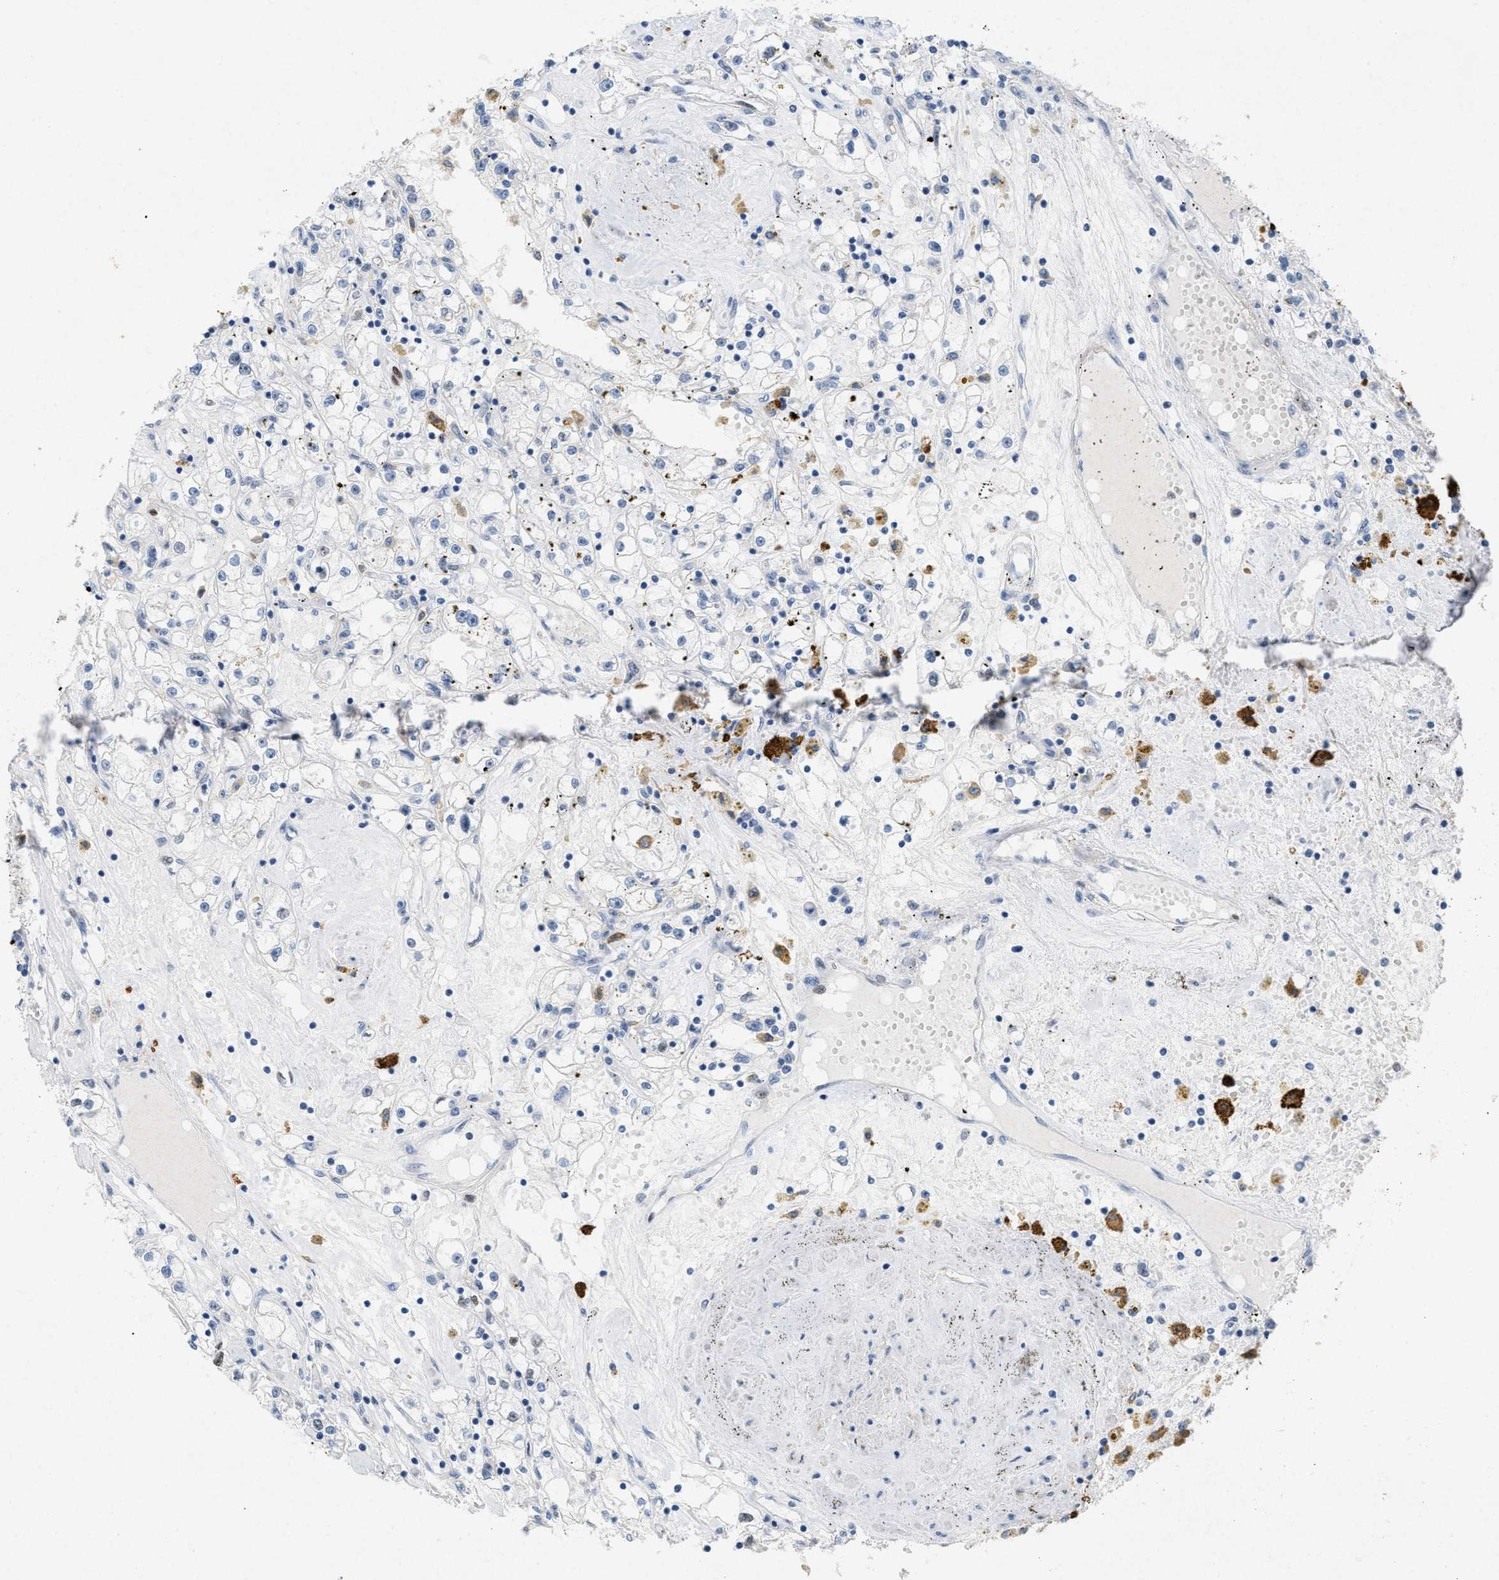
{"staining": {"intensity": "negative", "quantity": "none", "location": "none"}, "tissue": "renal cancer", "cell_type": "Tumor cells", "image_type": "cancer", "snomed": [{"axis": "morphology", "description": "Adenocarcinoma, NOS"}, {"axis": "topography", "description": "Kidney"}], "caption": "This histopathology image is of renal cancer stained with immunohistochemistry to label a protein in brown with the nuclei are counter-stained blue. There is no expression in tumor cells. (Brightfield microscopy of DAB (3,3'-diaminobenzidine) immunohistochemistry at high magnification).", "gene": "TASOR", "patient": {"sex": "male", "age": 56}}